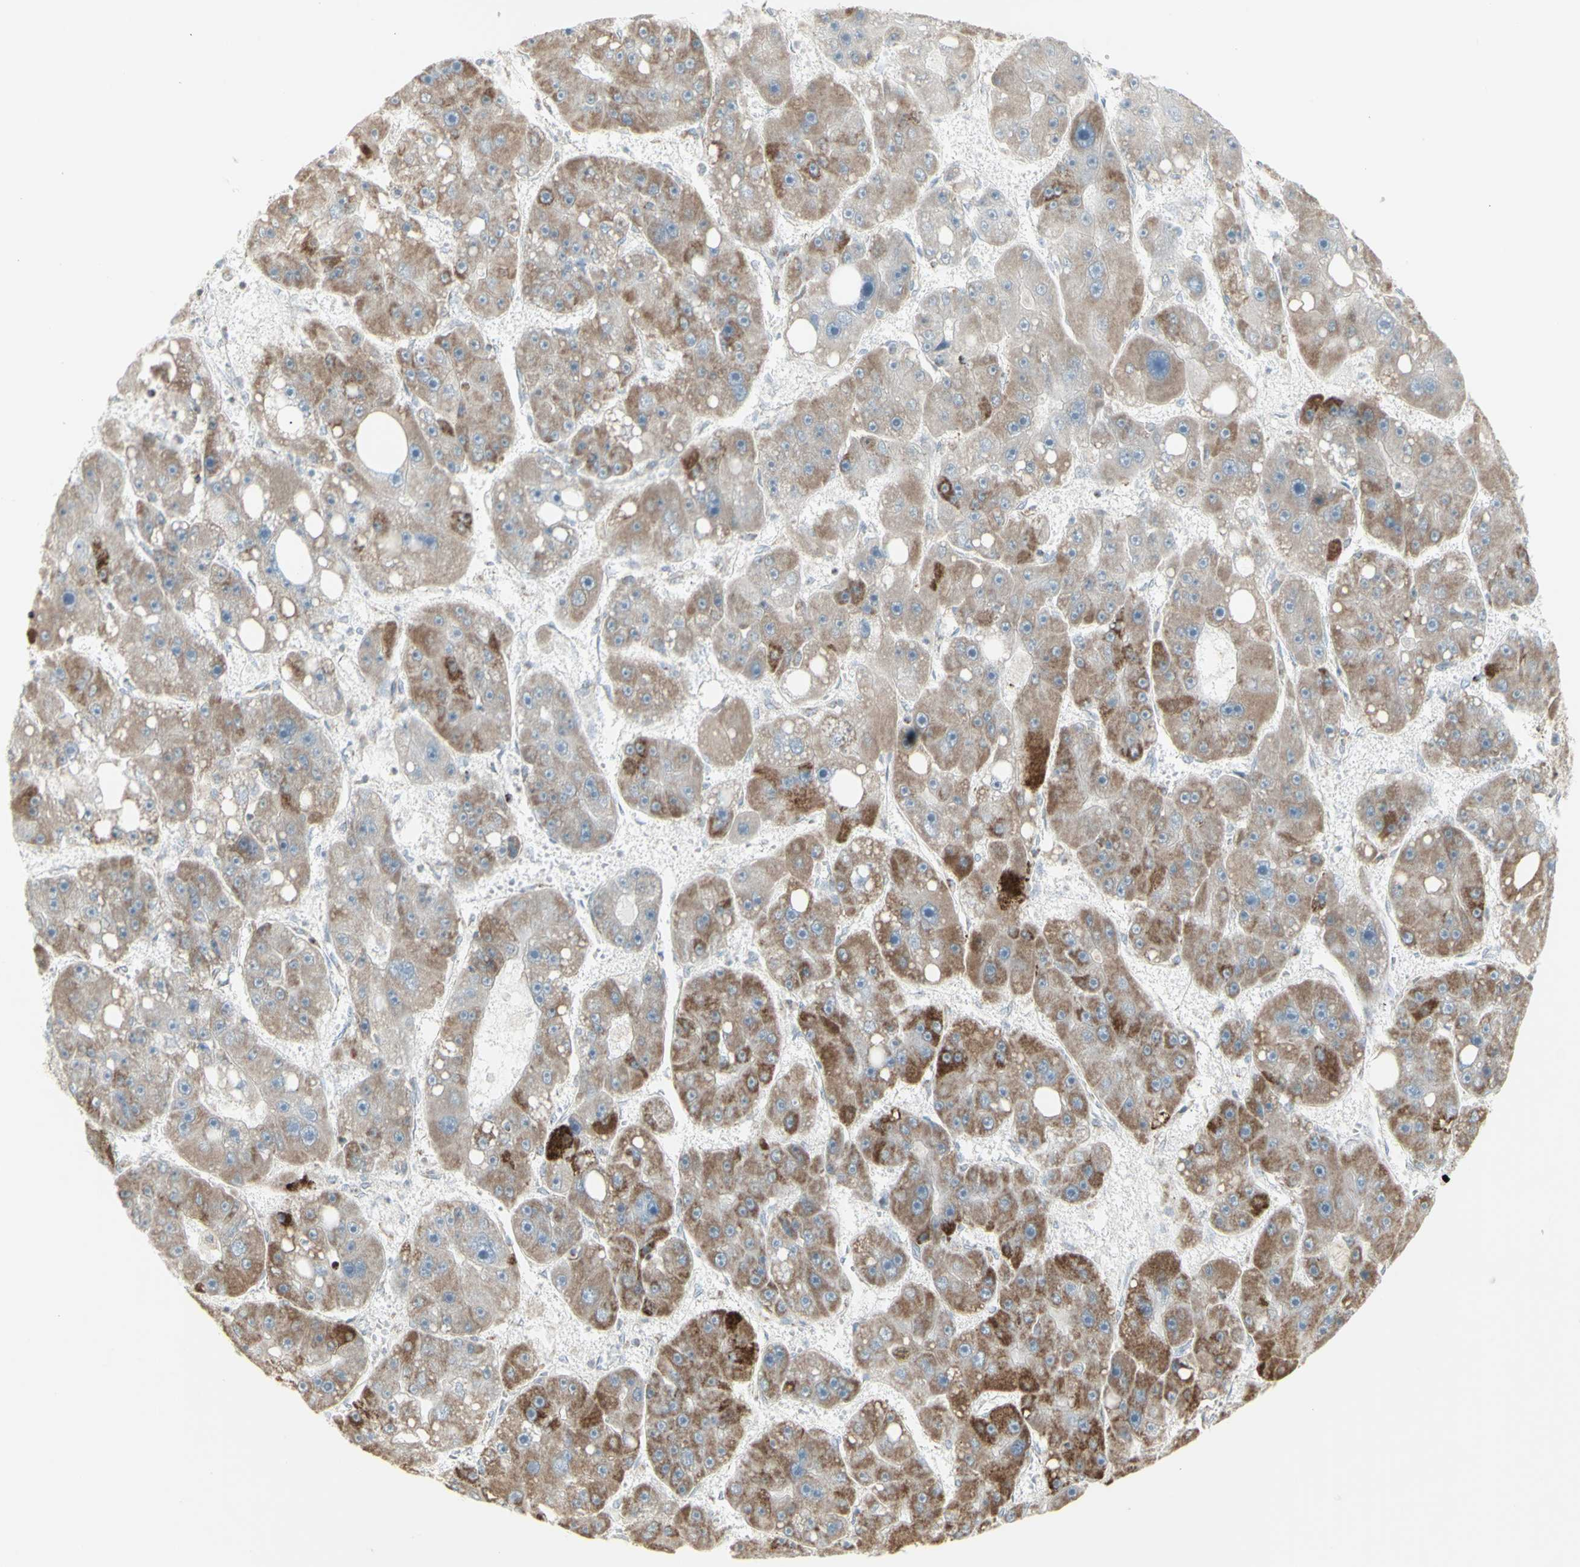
{"staining": {"intensity": "moderate", "quantity": "25%-75%", "location": "cytoplasmic/membranous"}, "tissue": "liver cancer", "cell_type": "Tumor cells", "image_type": "cancer", "snomed": [{"axis": "morphology", "description": "Carcinoma, Hepatocellular, NOS"}, {"axis": "topography", "description": "Liver"}], "caption": "Immunohistochemical staining of liver cancer (hepatocellular carcinoma) exhibits medium levels of moderate cytoplasmic/membranous protein expression in approximately 25%-75% of tumor cells. (Stains: DAB in brown, nuclei in blue, Microscopy: brightfield microscopy at high magnification).", "gene": "PLGRKT", "patient": {"sex": "female", "age": 61}}